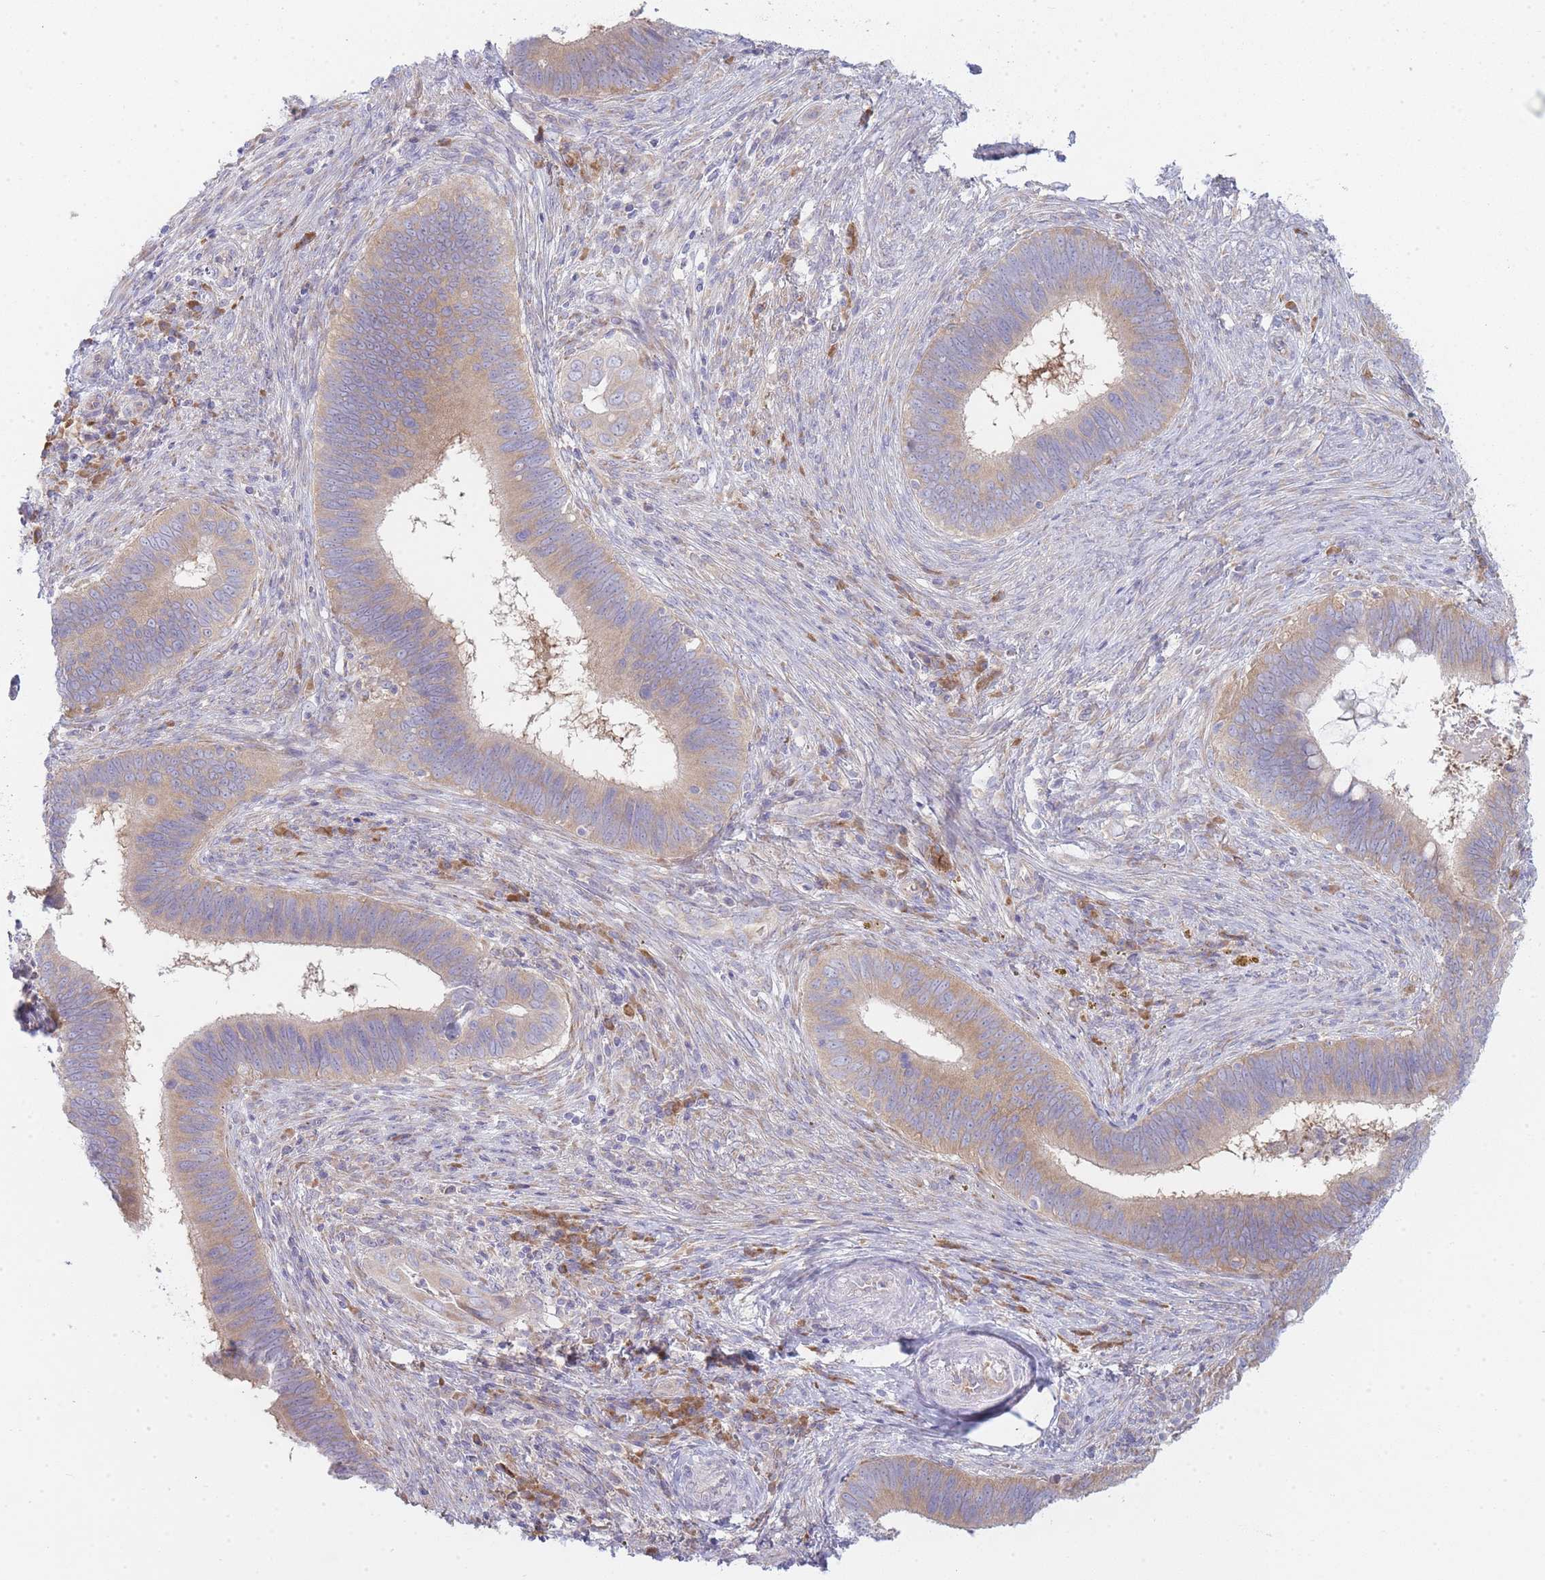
{"staining": {"intensity": "moderate", "quantity": ">75%", "location": "cytoplasmic/membranous"}, "tissue": "cervical cancer", "cell_type": "Tumor cells", "image_type": "cancer", "snomed": [{"axis": "morphology", "description": "Adenocarcinoma, NOS"}, {"axis": "topography", "description": "Cervix"}], "caption": "Immunohistochemistry of human cervical adenocarcinoma shows medium levels of moderate cytoplasmic/membranous positivity in approximately >75% of tumor cells.", "gene": "OR5L2", "patient": {"sex": "female", "age": 42}}